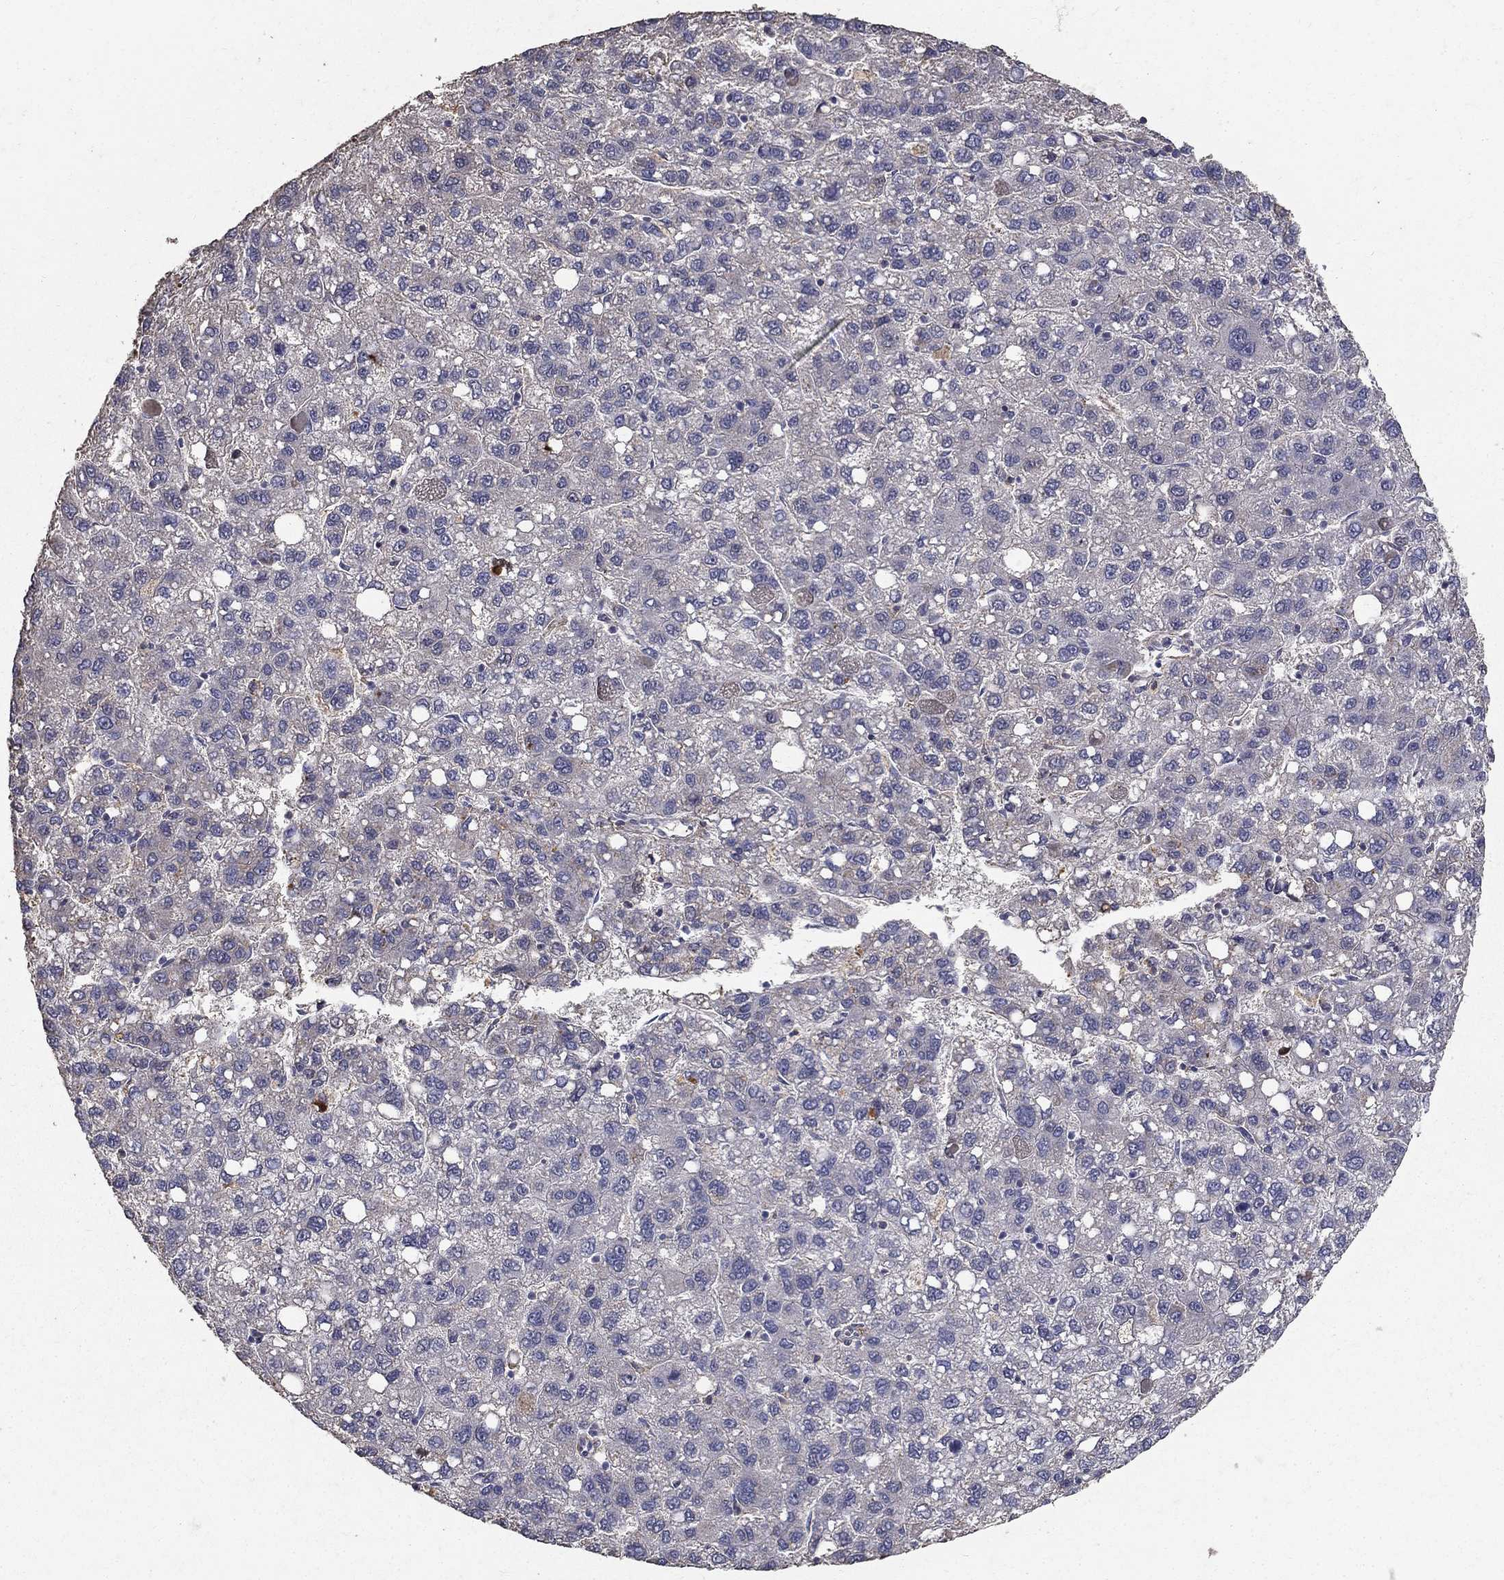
{"staining": {"intensity": "negative", "quantity": "none", "location": "none"}, "tissue": "liver cancer", "cell_type": "Tumor cells", "image_type": "cancer", "snomed": [{"axis": "morphology", "description": "Carcinoma, Hepatocellular, NOS"}, {"axis": "topography", "description": "Liver"}], "caption": "Photomicrograph shows no protein expression in tumor cells of liver hepatocellular carcinoma tissue.", "gene": "MPP2", "patient": {"sex": "female", "age": 82}}